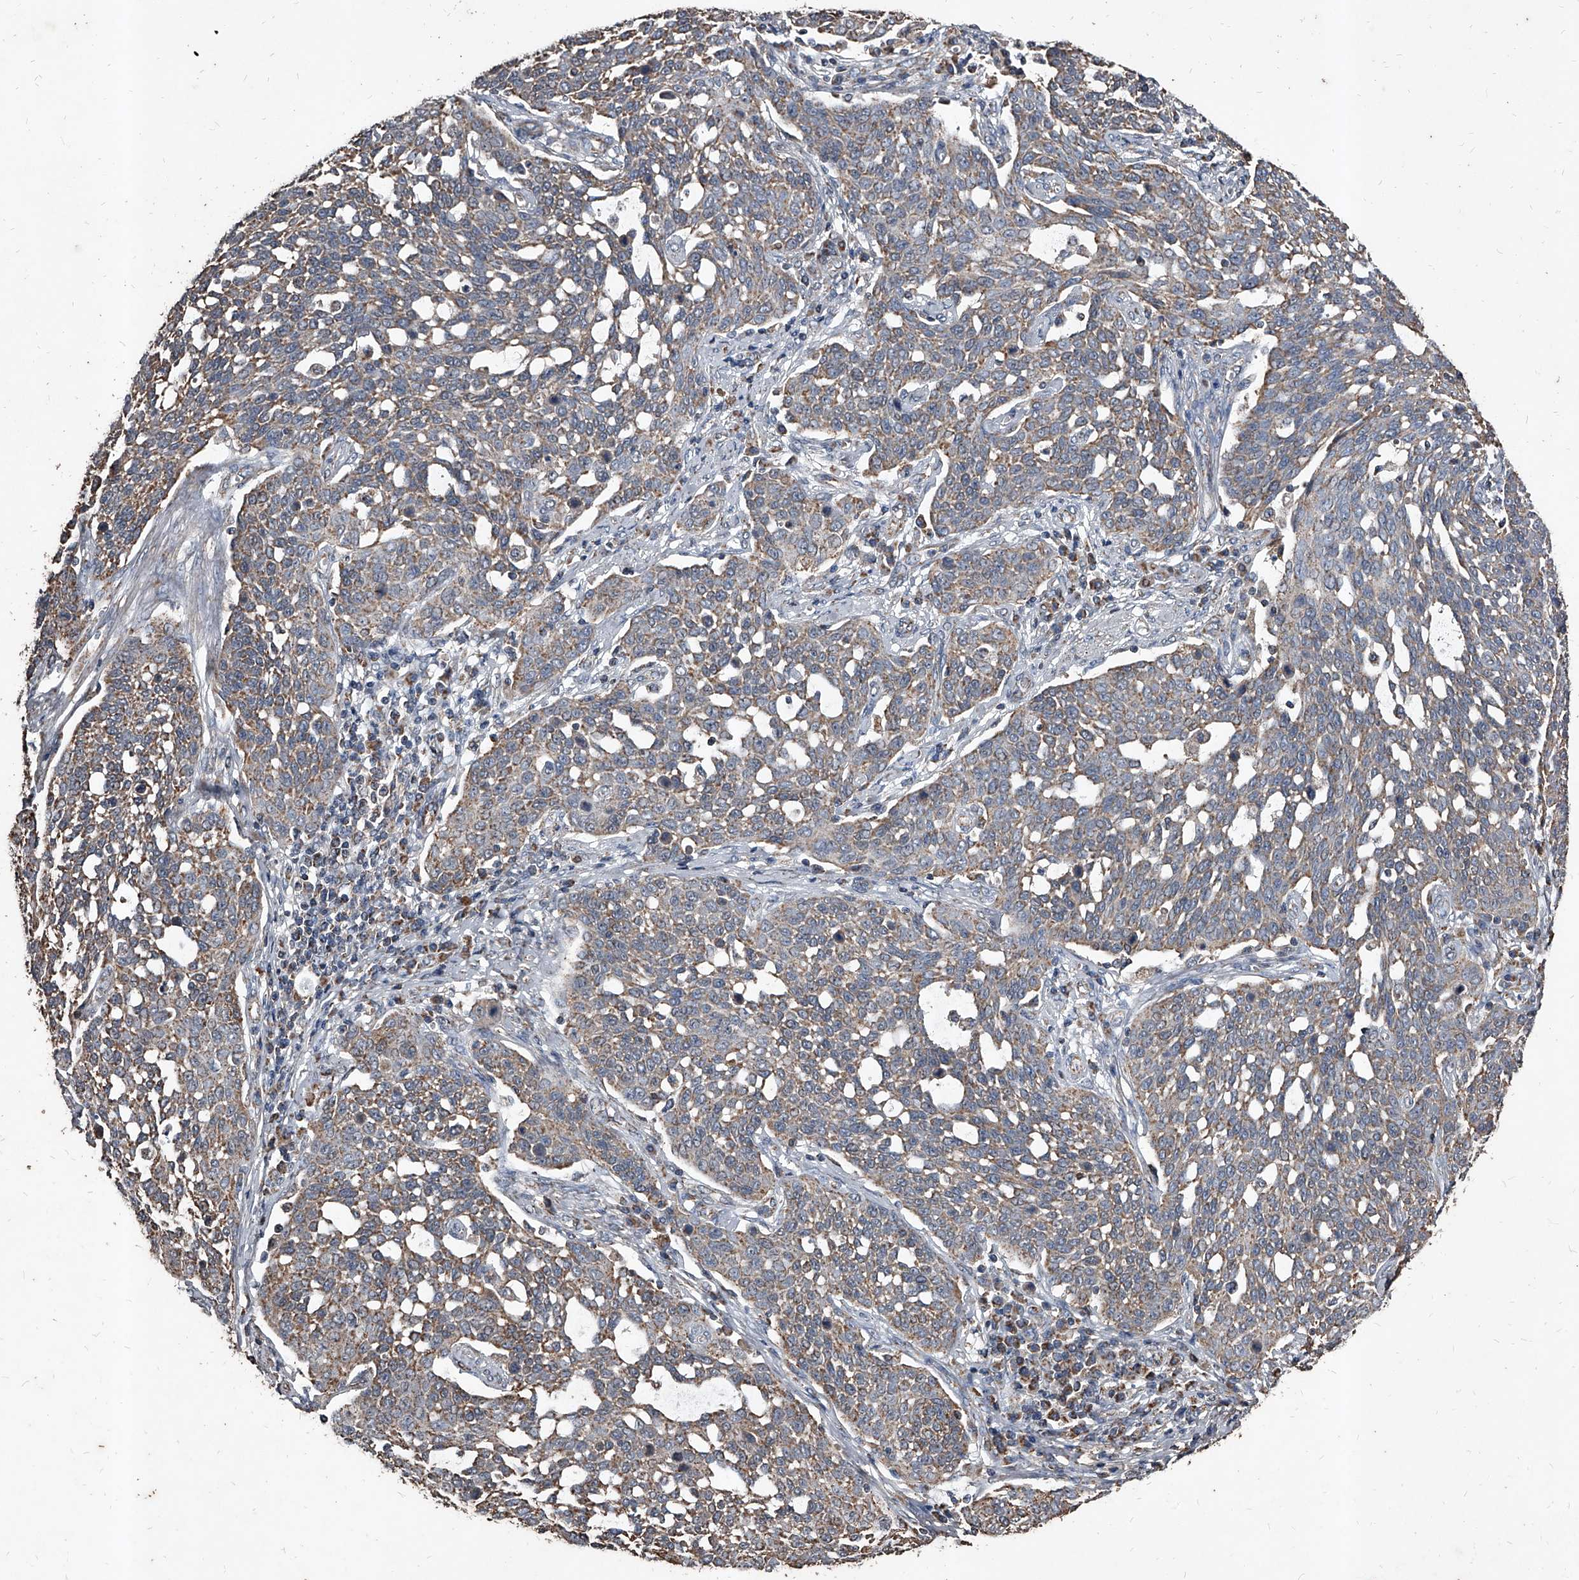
{"staining": {"intensity": "moderate", "quantity": "25%-75%", "location": "cytoplasmic/membranous"}, "tissue": "cervical cancer", "cell_type": "Tumor cells", "image_type": "cancer", "snomed": [{"axis": "morphology", "description": "Squamous cell carcinoma, NOS"}, {"axis": "topography", "description": "Cervix"}], "caption": "Human cervical cancer stained with a protein marker reveals moderate staining in tumor cells.", "gene": "GPR183", "patient": {"sex": "female", "age": 34}}